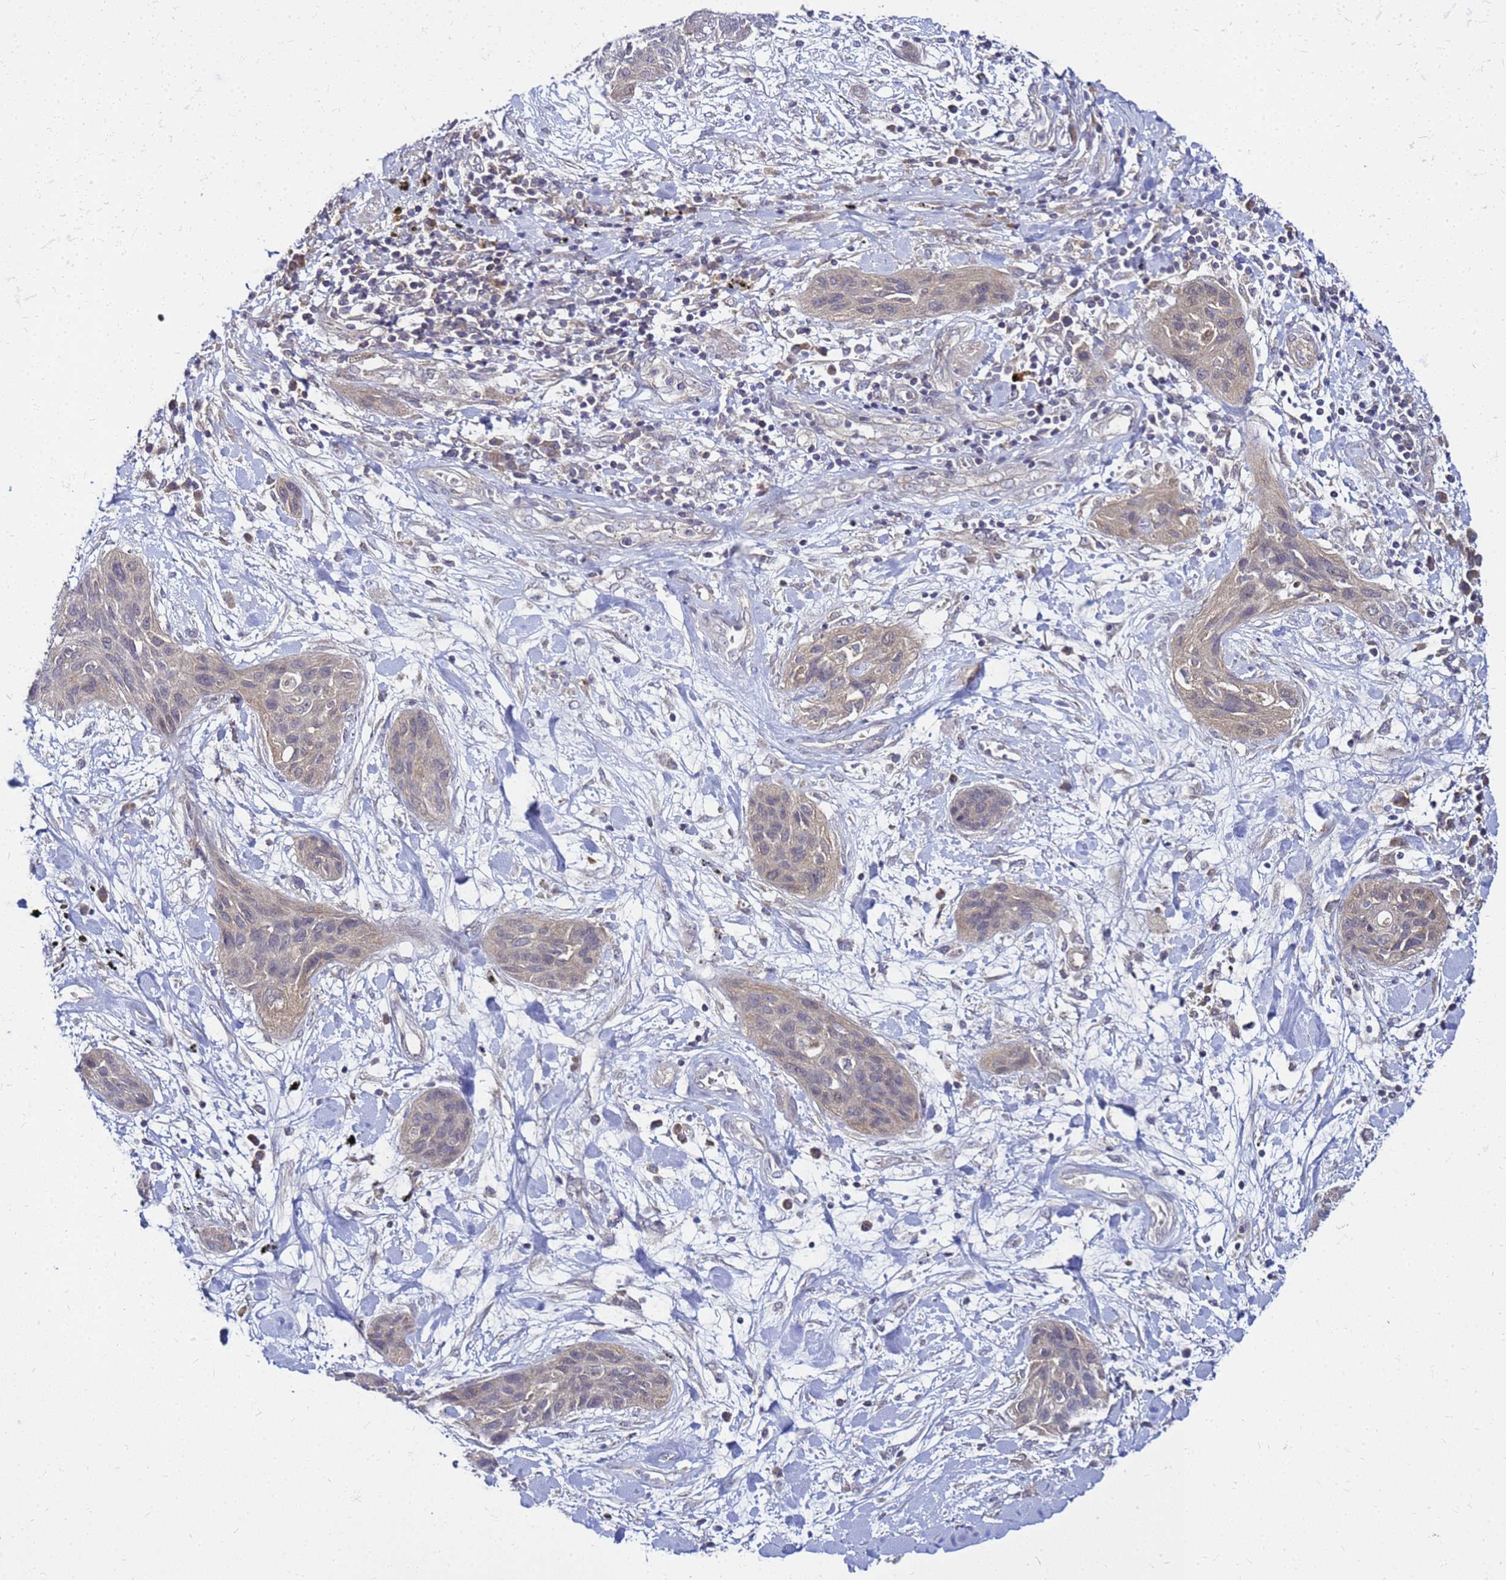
{"staining": {"intensity": "weak", "quantity": "<25%", "location": "cytoplasmic/membranous"}, "tissue": "lung cancer", "cell_type": "Tumor cells", "image_type": "cancer", "snomed": [{"axis": "morphology", "description": "Squamous cell carcinoma, NOS"}, {"axis": "topography", "description": "Lung"}], "caption": "IHC of human squamous cell carcinoma (lung) displays no positivity in tumor cells.", "gene": "SAT1", "patient": {"sex": "female", "age": 70}}